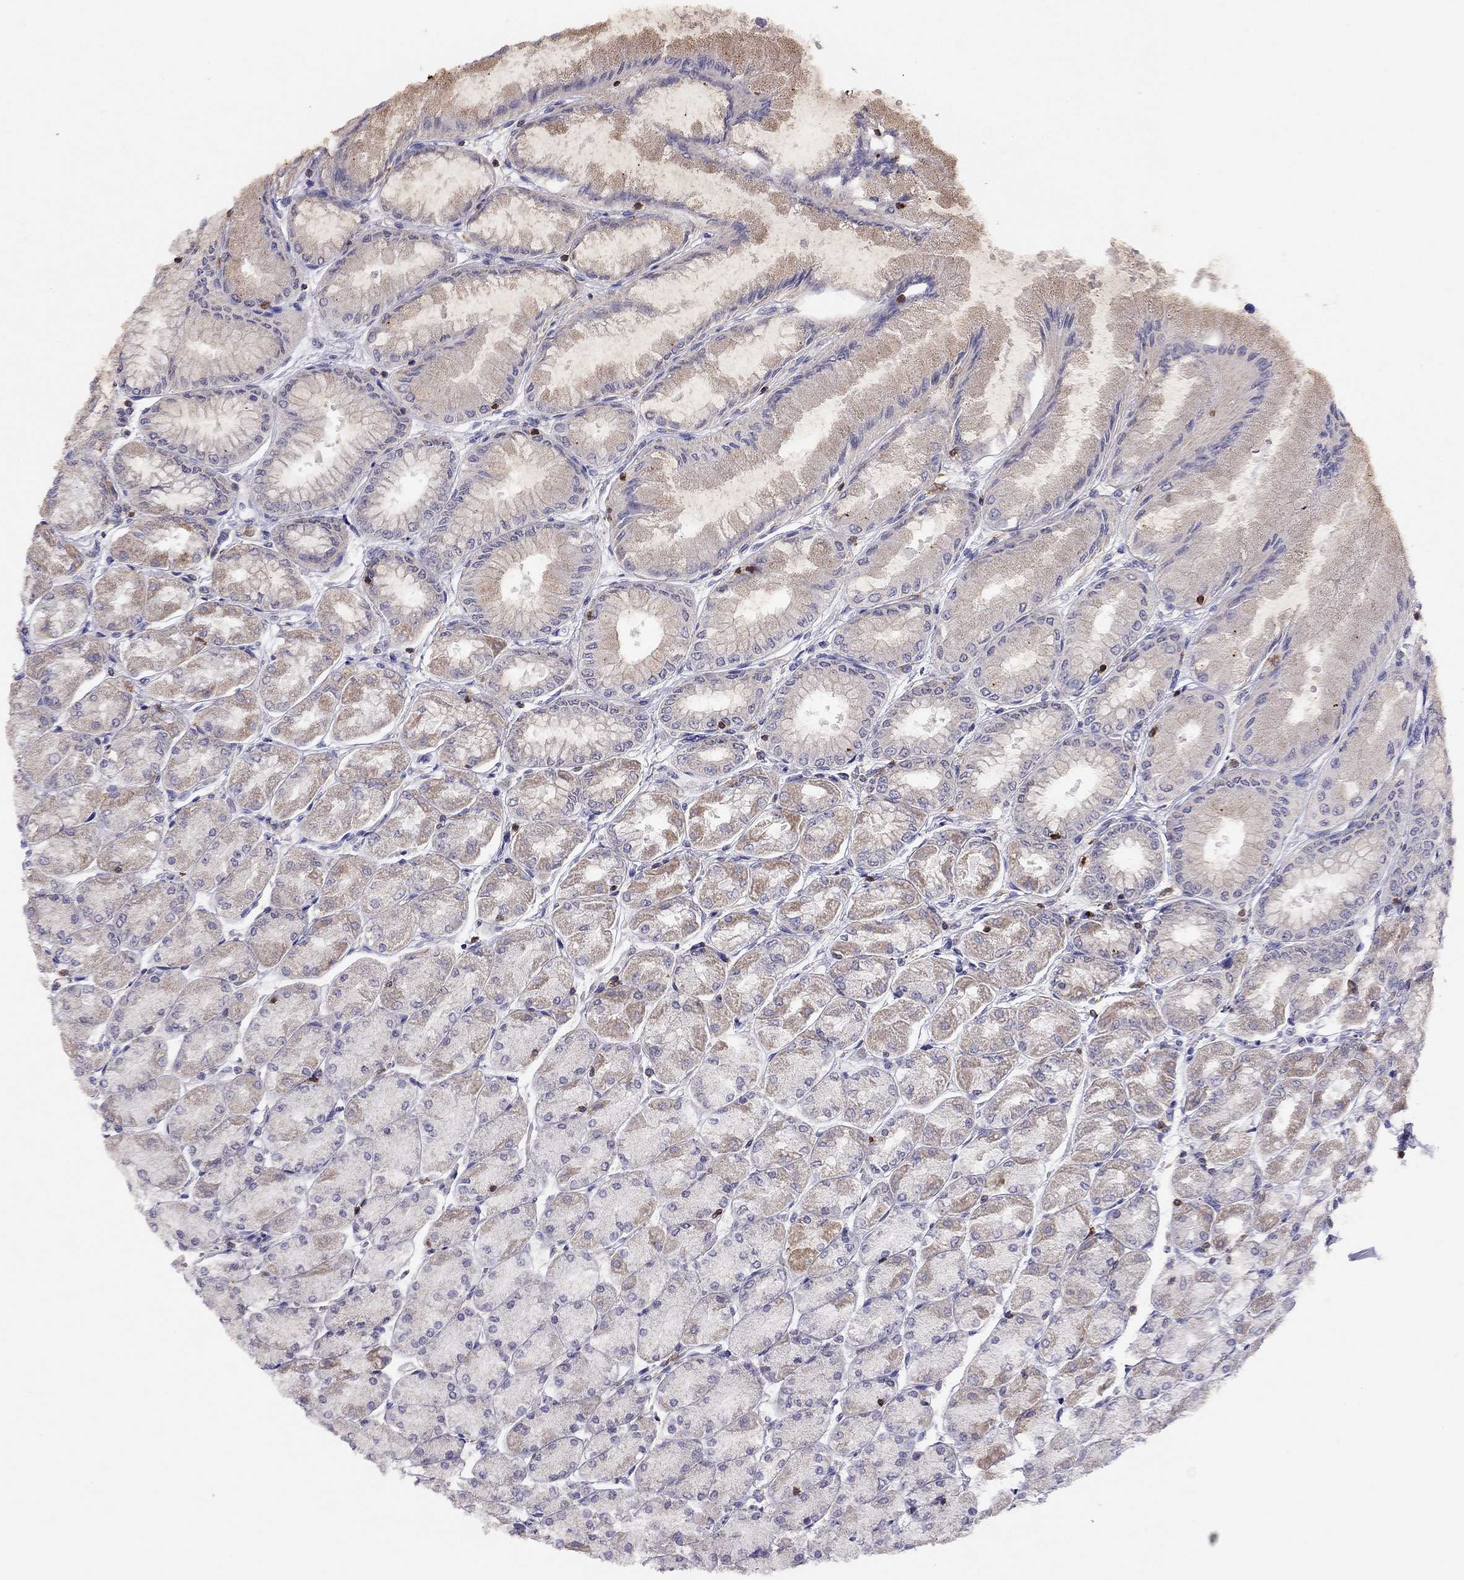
{"staining": {"intensity": "weak", "quantity": "<25%", "location": "cytoplasmic/membranous"}, "tissue": "stomach", "cell_type": "Glandular cells", "image_type": "normal", "snomed": [{"axis": "morphology", "description": "Normal tissue, NOS"}, {"axis": "topography", "description": "Stomach, upper"}], "caption": "DAB (3,3'-diaminobenzidine) immunohistochemical staining of normal human stomach shows no significant staining in glandular cells. (DAB IHC, high magnification).", "gene": "CITED1", "patient": {"sex": "male", "age": 60}}